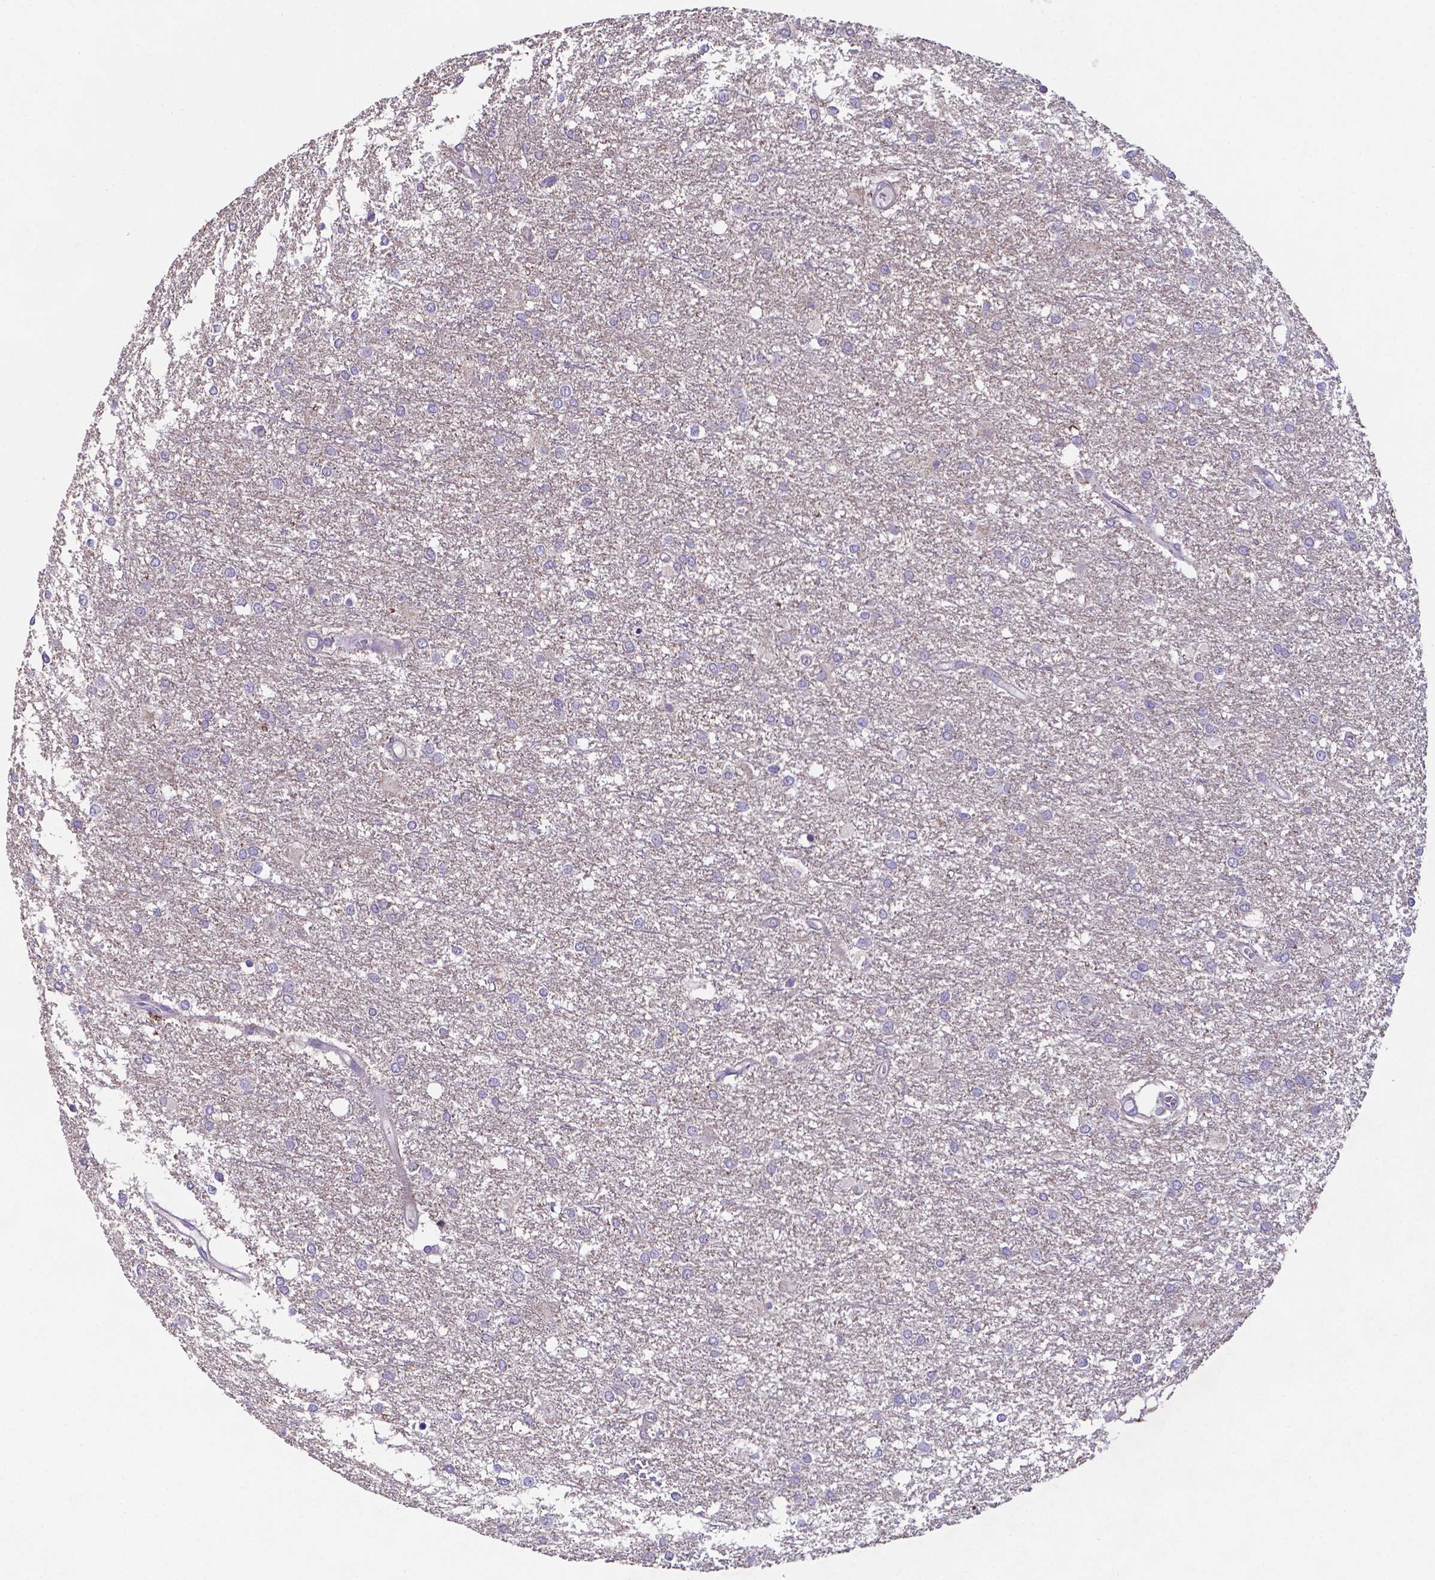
{"staining": {"intensity": "negative", "quantity": "none", "location": "none"}, "tissue": "glioma", "cell_type": "Tumor cells", "image_type": "cancer", "snomed": [{"axis": "morphology", "description": "Glioma, malignant, High grade"}, {"axis": "topography", "description": "Brain"}], "caption": "Histopathology image shows no protein expression in tumor cells of malignant high-grade glioma tissue. (Brightfield microscopy of DAB (3,3'-diaminobenzidine) immunohistochemistry (IHC) at high magnification).", "gene": "TYRO3", "patient": {"sex": "female", "age": 61}}